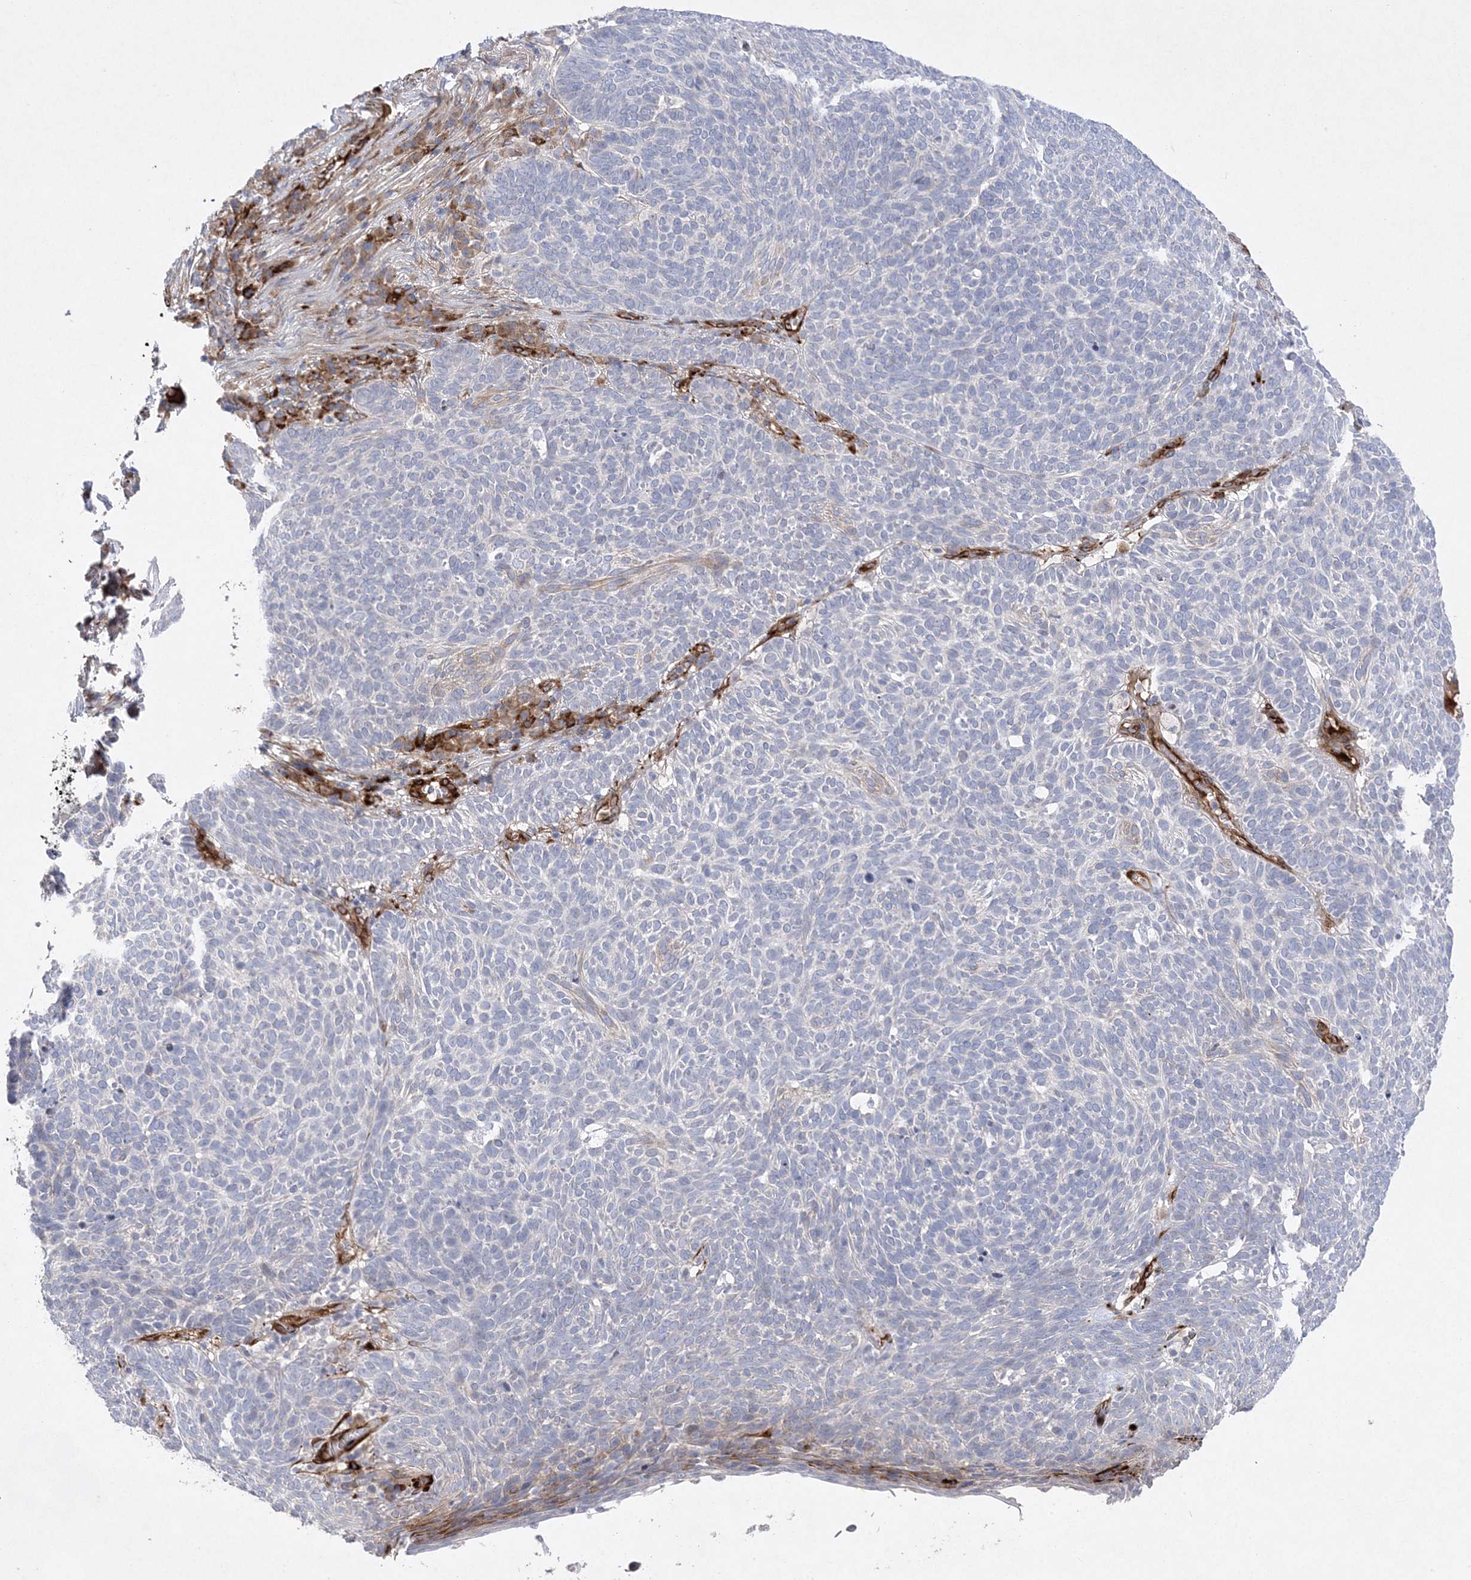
{"staining": {"intensity": "negative", "quantity": "none", "location": "none"}, "tissue": "skin cancer", "cell_type": "Tumor cells", "image_type": "cancer", "snomed": [{"axis": "morphology", "description": "Squamous cell carcinoma, NOS"}, {"axis": "topography", "description": "Skin"}], "caption": "Protein analysis of skin squamous cell carcinoma demonstrates no significant expression in tumor cells.", "gene": "TMEM132B", "patient": {"sex": "female", "age": 90}}